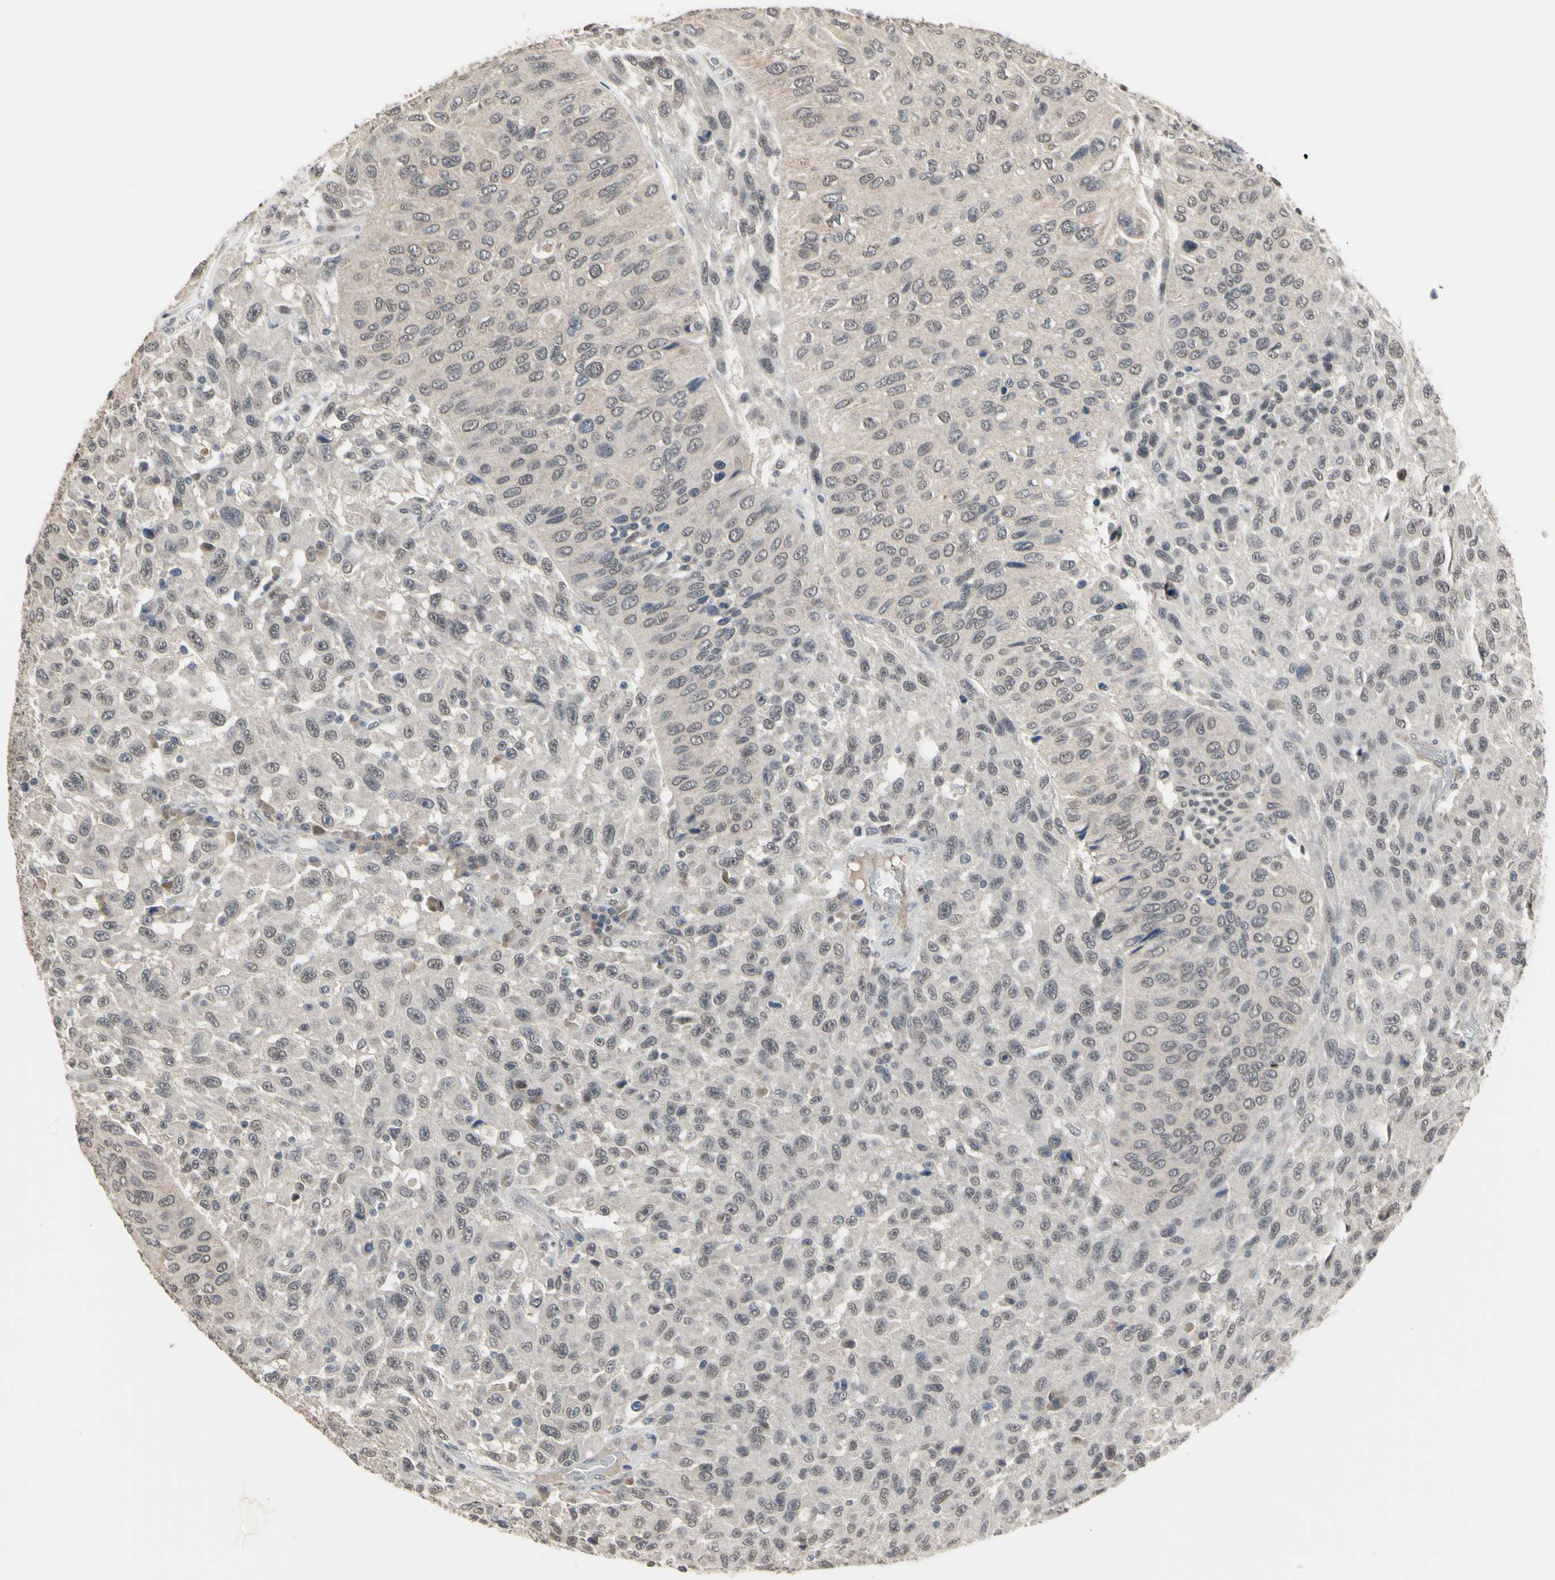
{"staining": {"intensity": "weak", "quantity": "<25%", "location": "nuclear"}, "tissue": "urothelial cancer", "cell_type": "Tumor cells", "image_type": "cancer", "snomed": [{"axis": "morphology", "description": "Urothelial carcinoma, High grade"}, {"axis": "topography", "description": "Urinary bladder"}], "caption": "This micrograph is of urothelial cancer stained with immunohistochemistry (IHC) to label a protein in brown with the nuclei are counter-stained blue. There is no expression in tumor cells.", "gene": "ZNF174", "patient": {"sex": "male", "age": 66}}